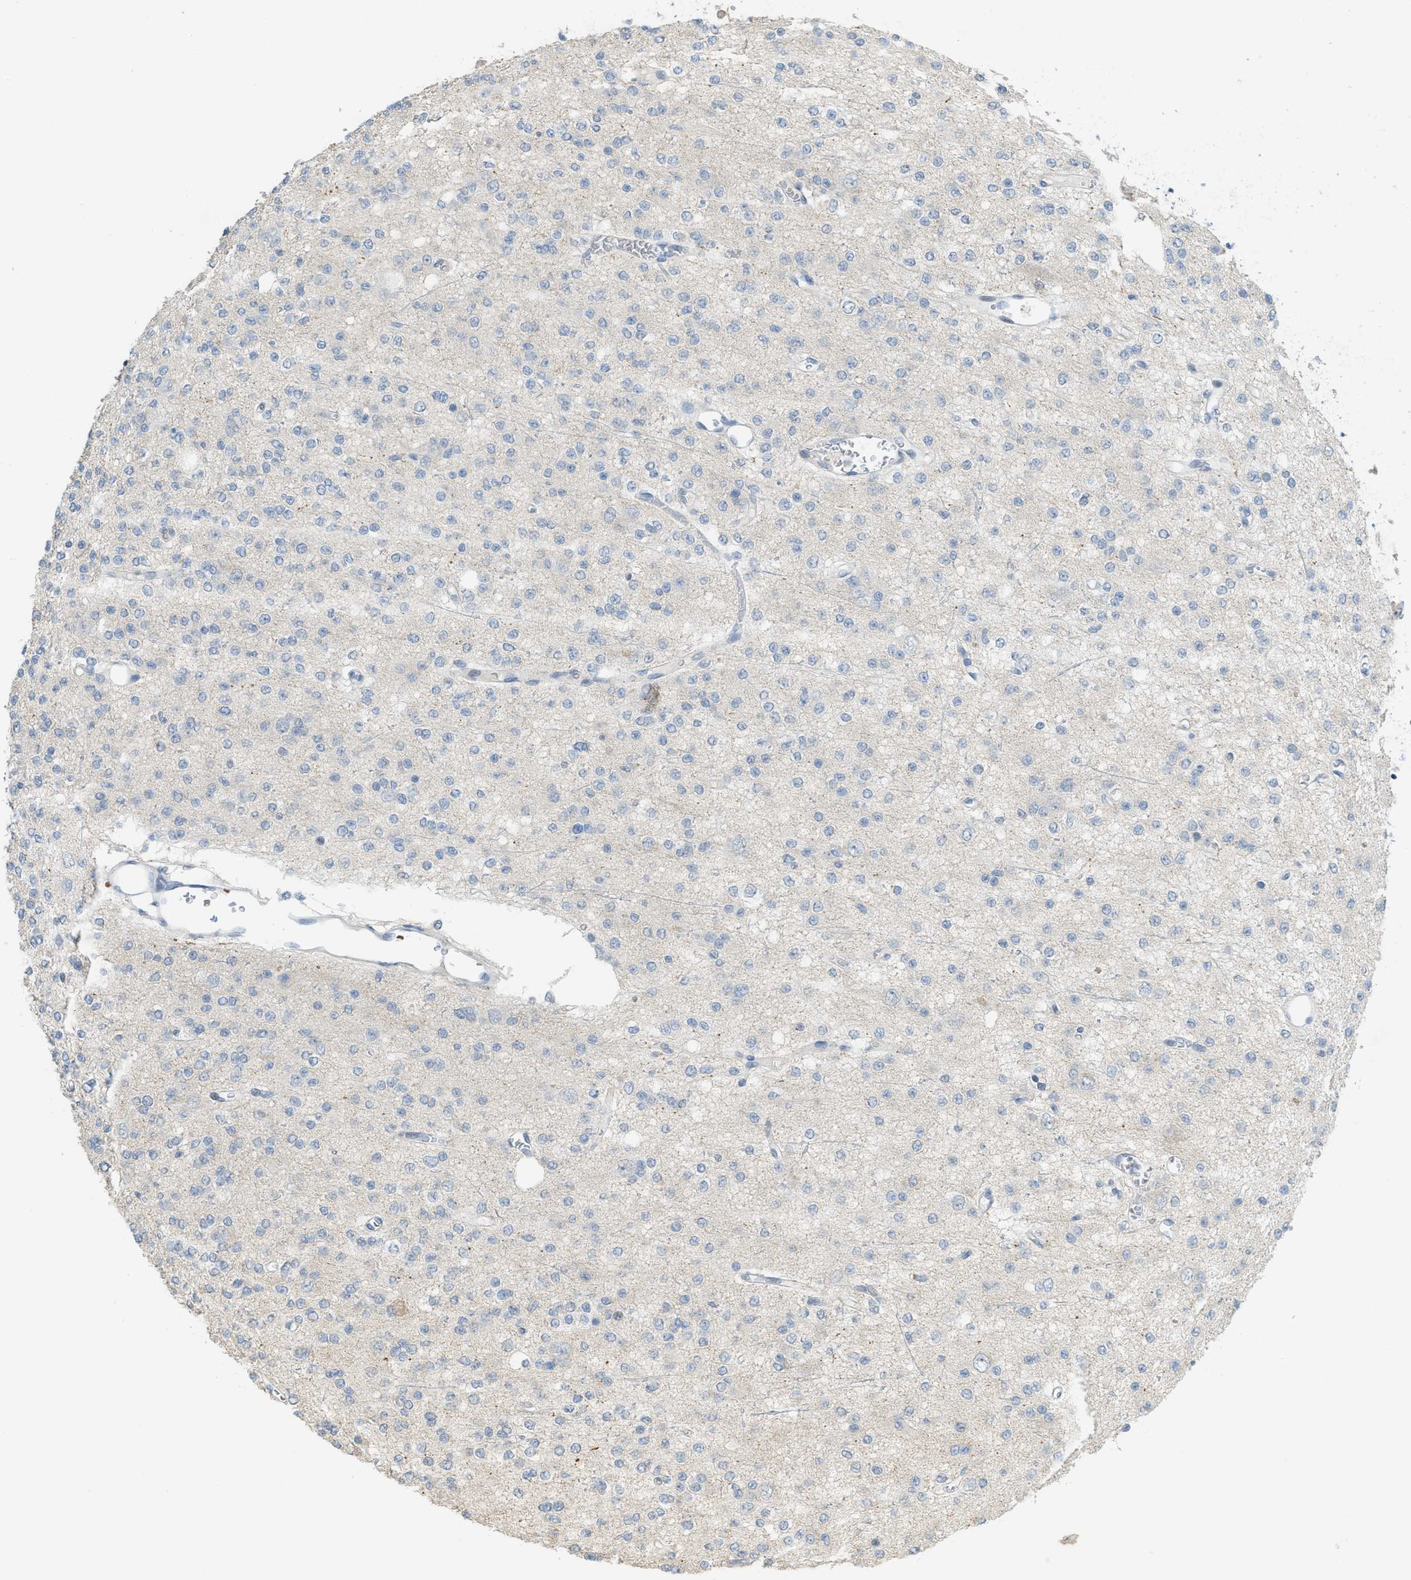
{"staining": {"intensity": "negative", "quantity": "none", "location": "none"}, "tissue": "glioma", "cell_type": "Tumor cells", "image_type": "cancer", "snomed": [{"axis": "morphology", "description": "Glioma, malignant, Low grade"}, {"axis": "topography", "description": "Brain"}], "caption": "This is an immunohistochemistry micrograph of human low-grade glioma (malignant). There is no staining in tumor cells.", "gene": "TXNDC2", "patient": {"sex": "male", "age": 38}}